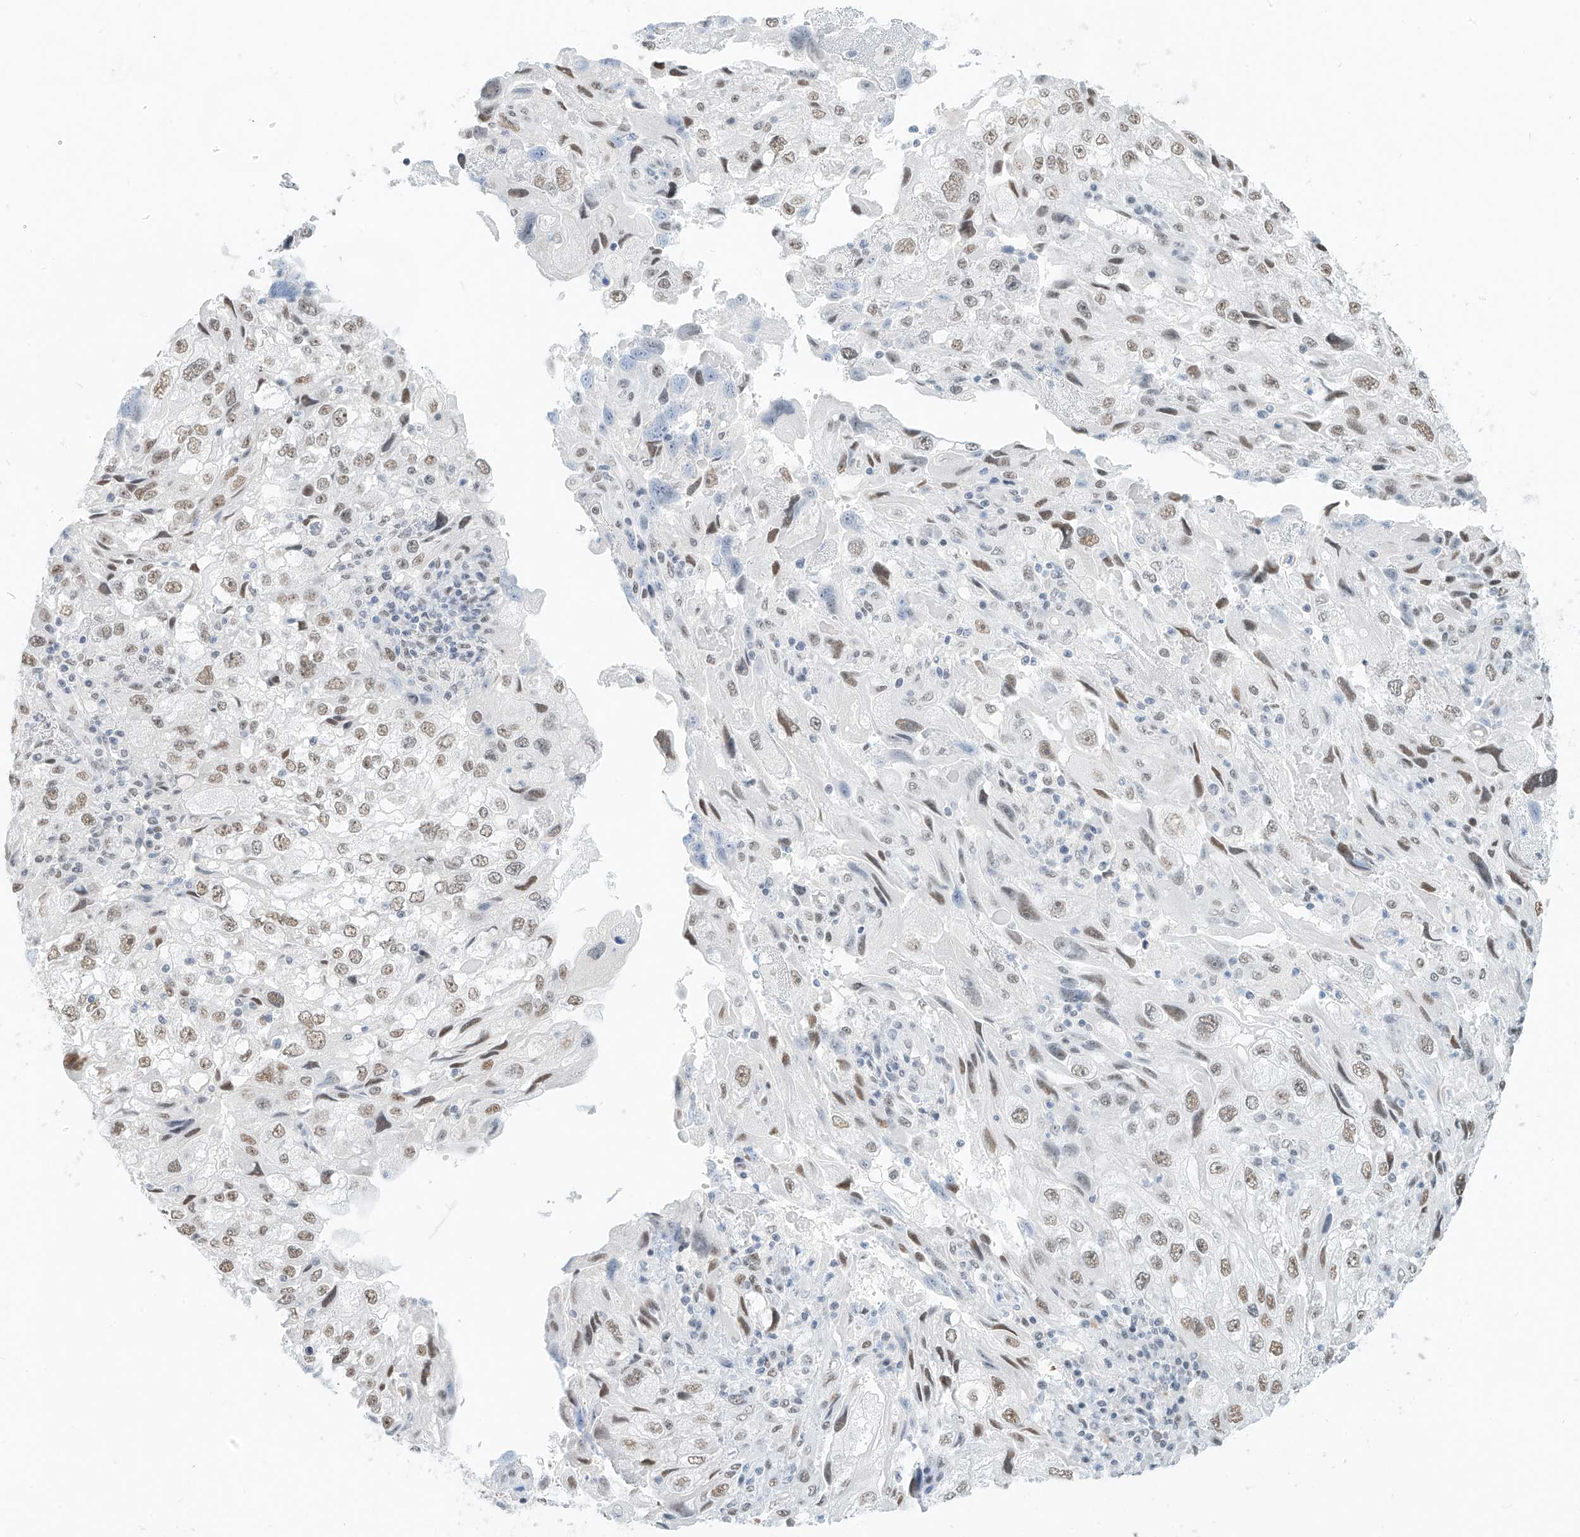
{"staining": {"intensity": "weak", "quantity": ">75%", "location": "nuclear"}, "tissue": "endometrial cancer", "cell_type": "Tumor cells", "image_type": "cancer", "snomed": [{"axis": "morphology", "description": "Adenocarcinoma, NOS"}, {"axis": "topography", "description": "Endometrium"}], "caption": "The histopathology image reveals staining of adenocarcinoma (endometrial), revealing weak nuclear protein positivity (brown color) within tumor cells.", "gene": "PGC", "patient": {"sex": "female", "age": 49}}